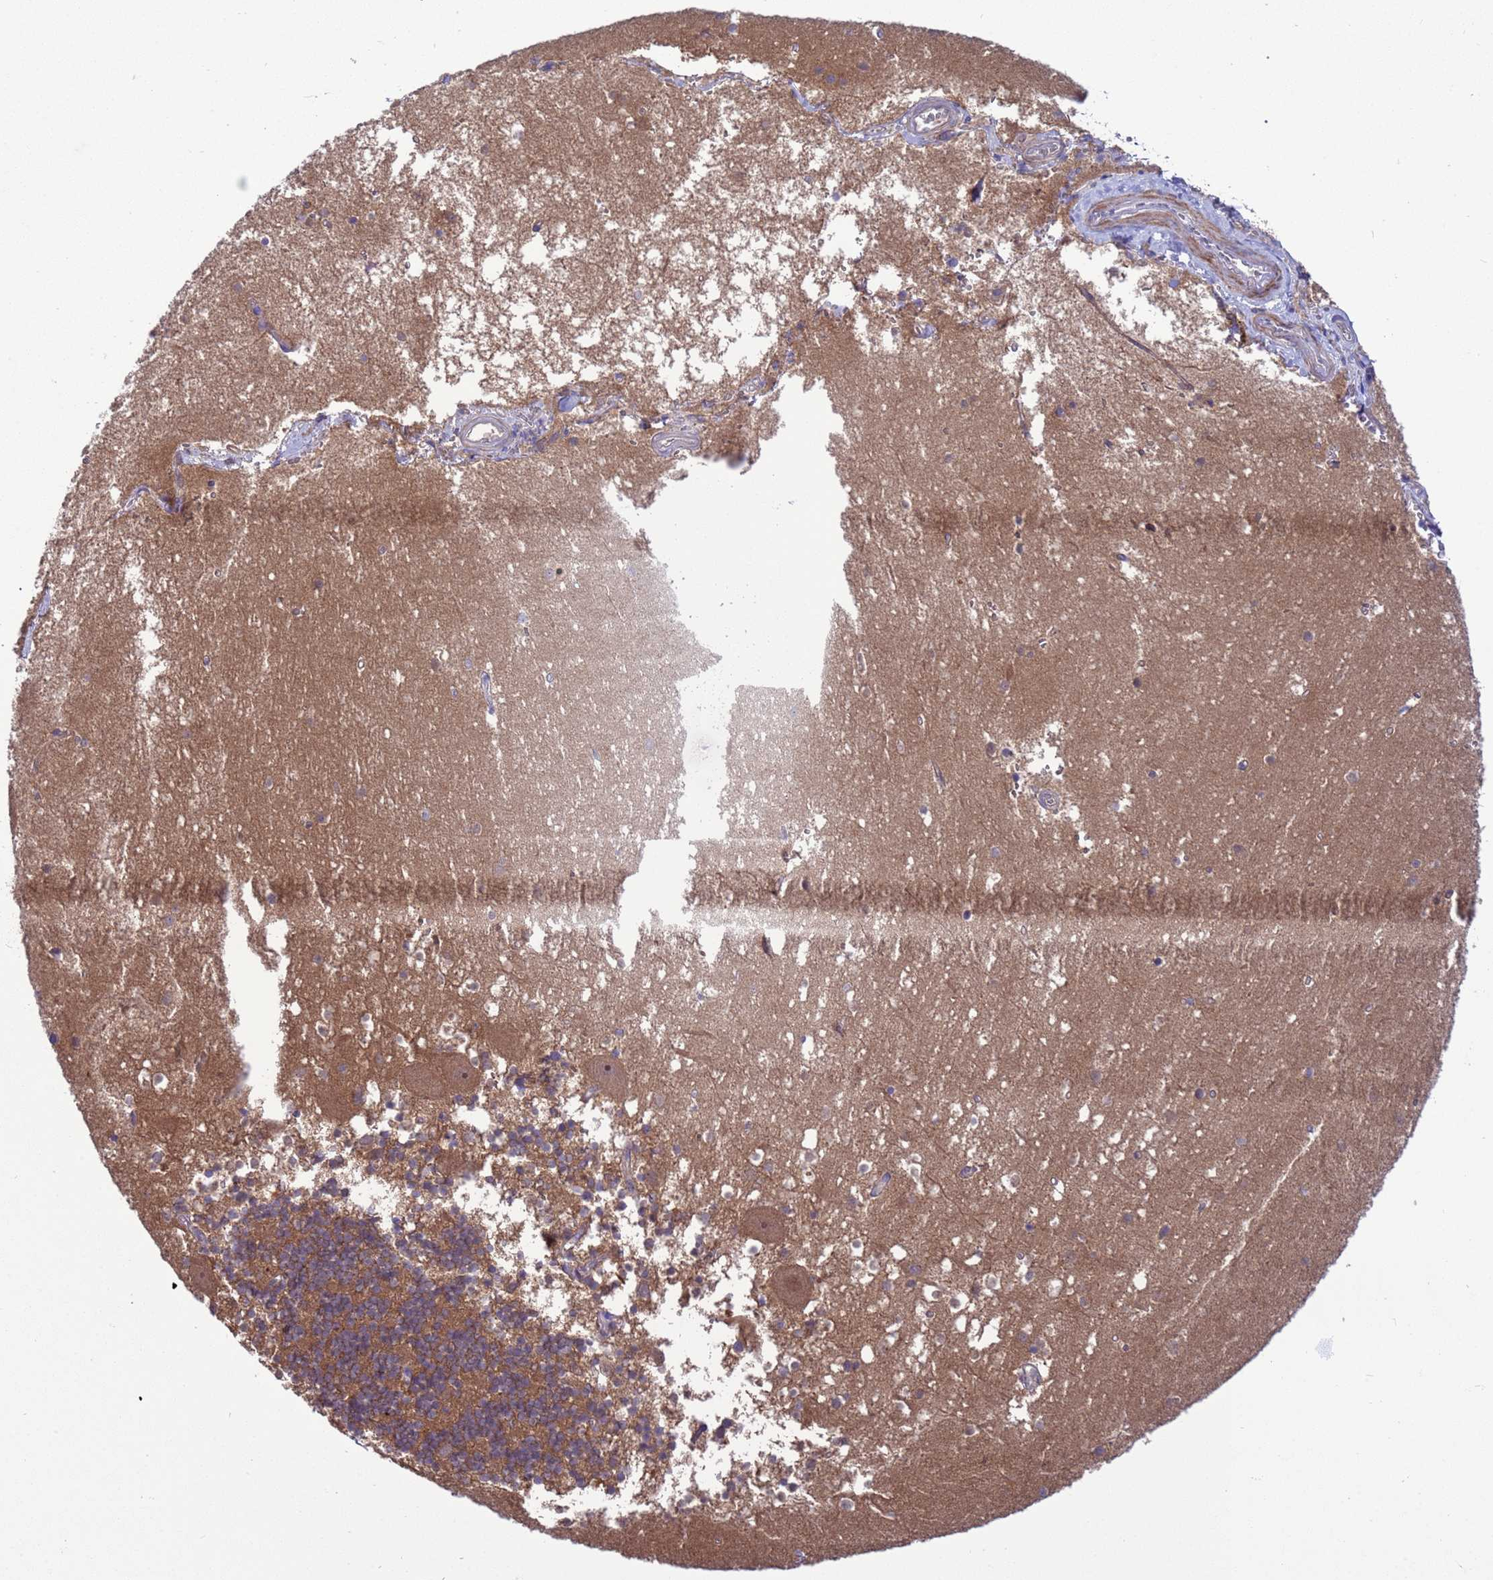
{"staining": {"intensity": "weak", "quantity": "25%-75%", "location": "cytoplasmic/membranous"}, "tissue": "cerebellum", "cell_type": "Cells in granular layer", "image_type": "normal", "snomed": [{"axis": "morphology", "description": "Normal tissue, NOS"}, {"axis": "topography", "description": "Cerebellum"}], "caption": "A histopathology image of cerebellum stained for a protein reveals weak cytoplasmic/membranous brown staining in cells in granular layer.", "gene": "ZNF461", "patient": {"sex": "male", "age": 54}}